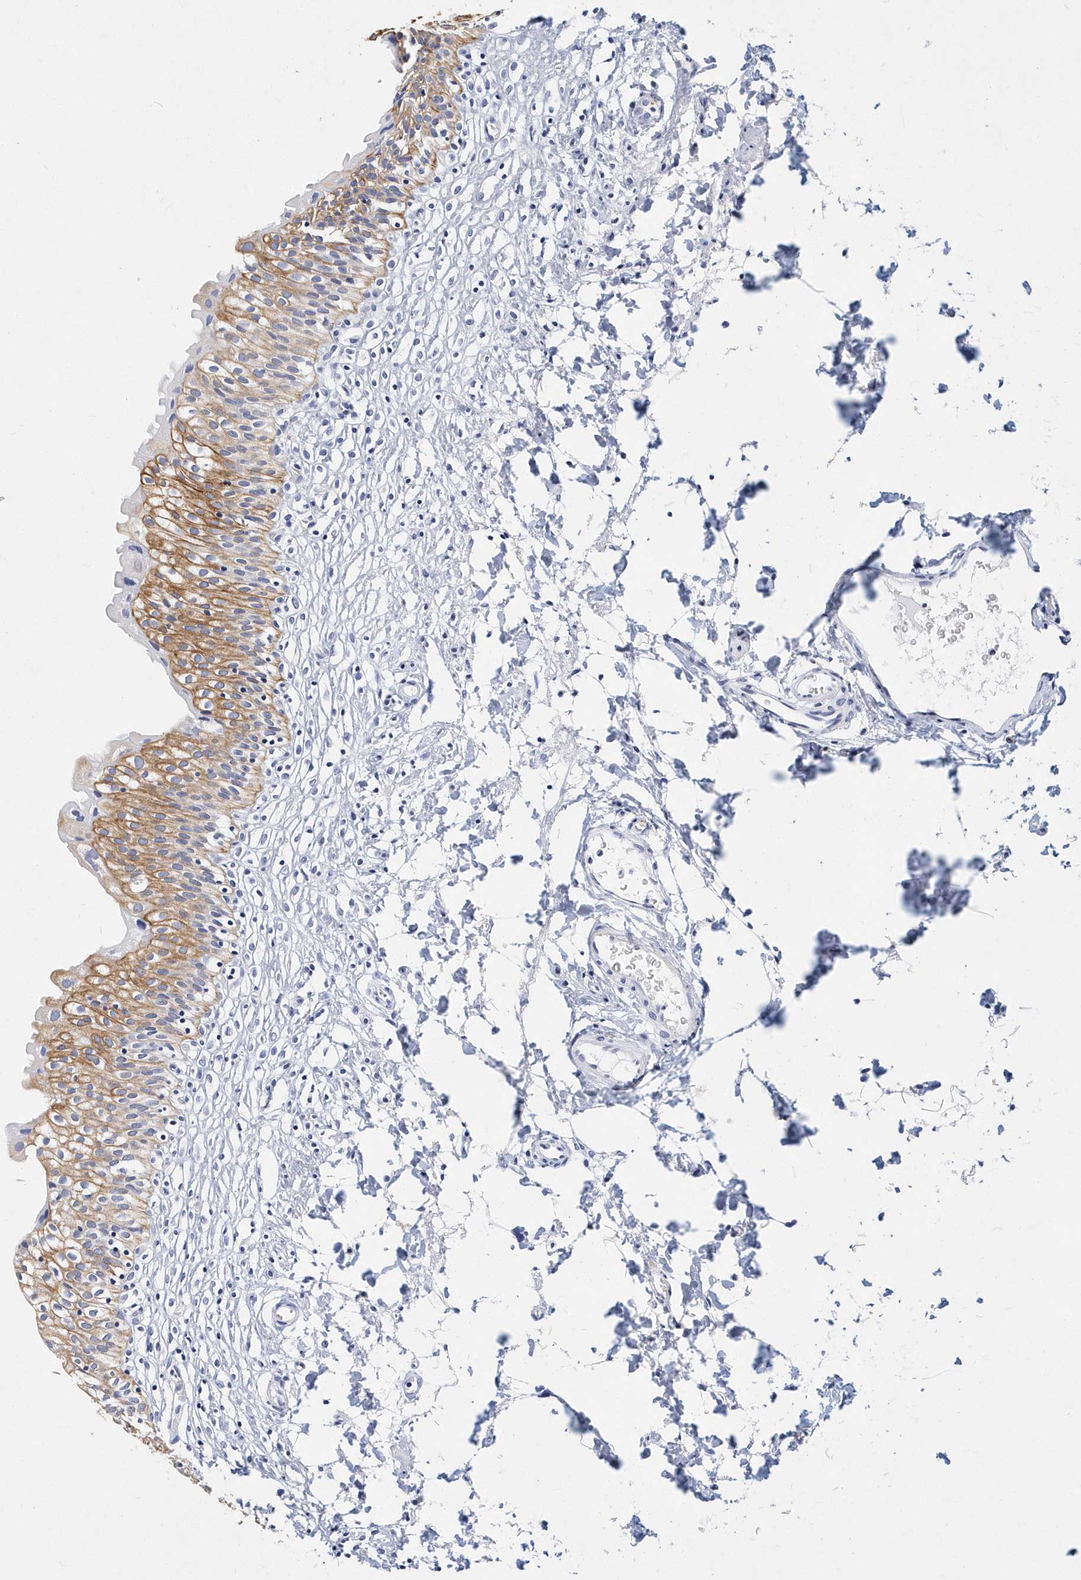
{"staining": {"intensity": "moderate", "quantity": "25%-75%", "location": "cytoplasmic/membranous"}, "tissue": "urinary bladder", "cell_type": "Urothelial cells", "image_type": "normal", "snomed": [{"axis": "morphology", "description": "Normal tissue, NOS"}, {"axis": "topography", "description": "Urinary bladder"}], "caption": "High-power microscopy captured an immunohistochemistry photomicrograph of normal urinary bladder, revealing moderate cytoplasmic/membranous positivity in approximately 25%-75% of urothelial cells.", "gene": "ITGA2B", "patient": {"sex": "male", "age": 55}}